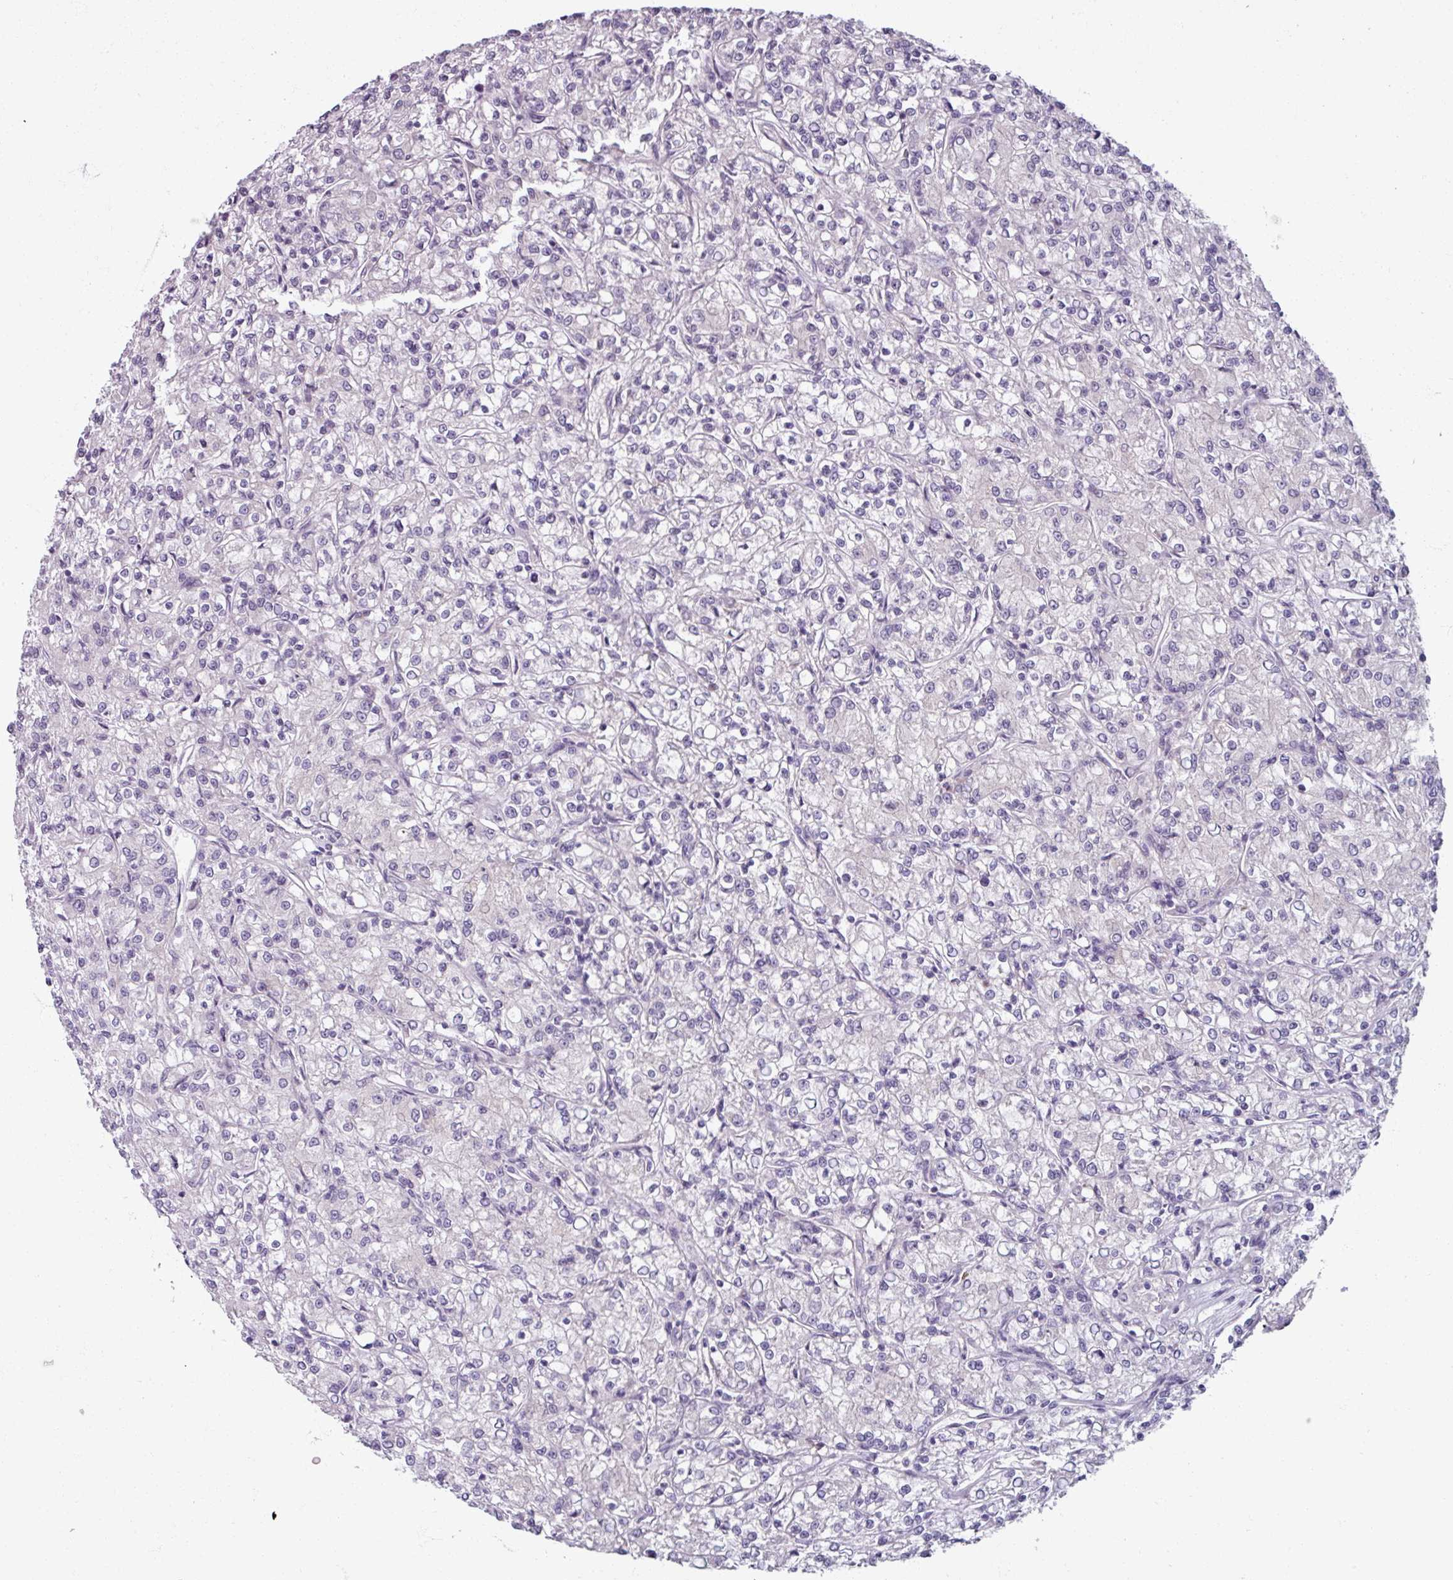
{"staining": {"intensity": "negative", "quantity": "none", "location": "none"}, "tissue": "renal cancer", "cell_type": "Tumor cells", "image_type": "cancer", "snomed": [{"axis": "morphology", "description": "Adenocarcinoma, NOS"}, {"axis": "topography", "description": "Kidney"}], "caption": "IHC image of human renal cancer (adenocarcinoma) stained for a protein (brown), which displays no staining in tumor cells.", "gene": "SMIM11", "patient": {"sex": "female", "age": 59}}